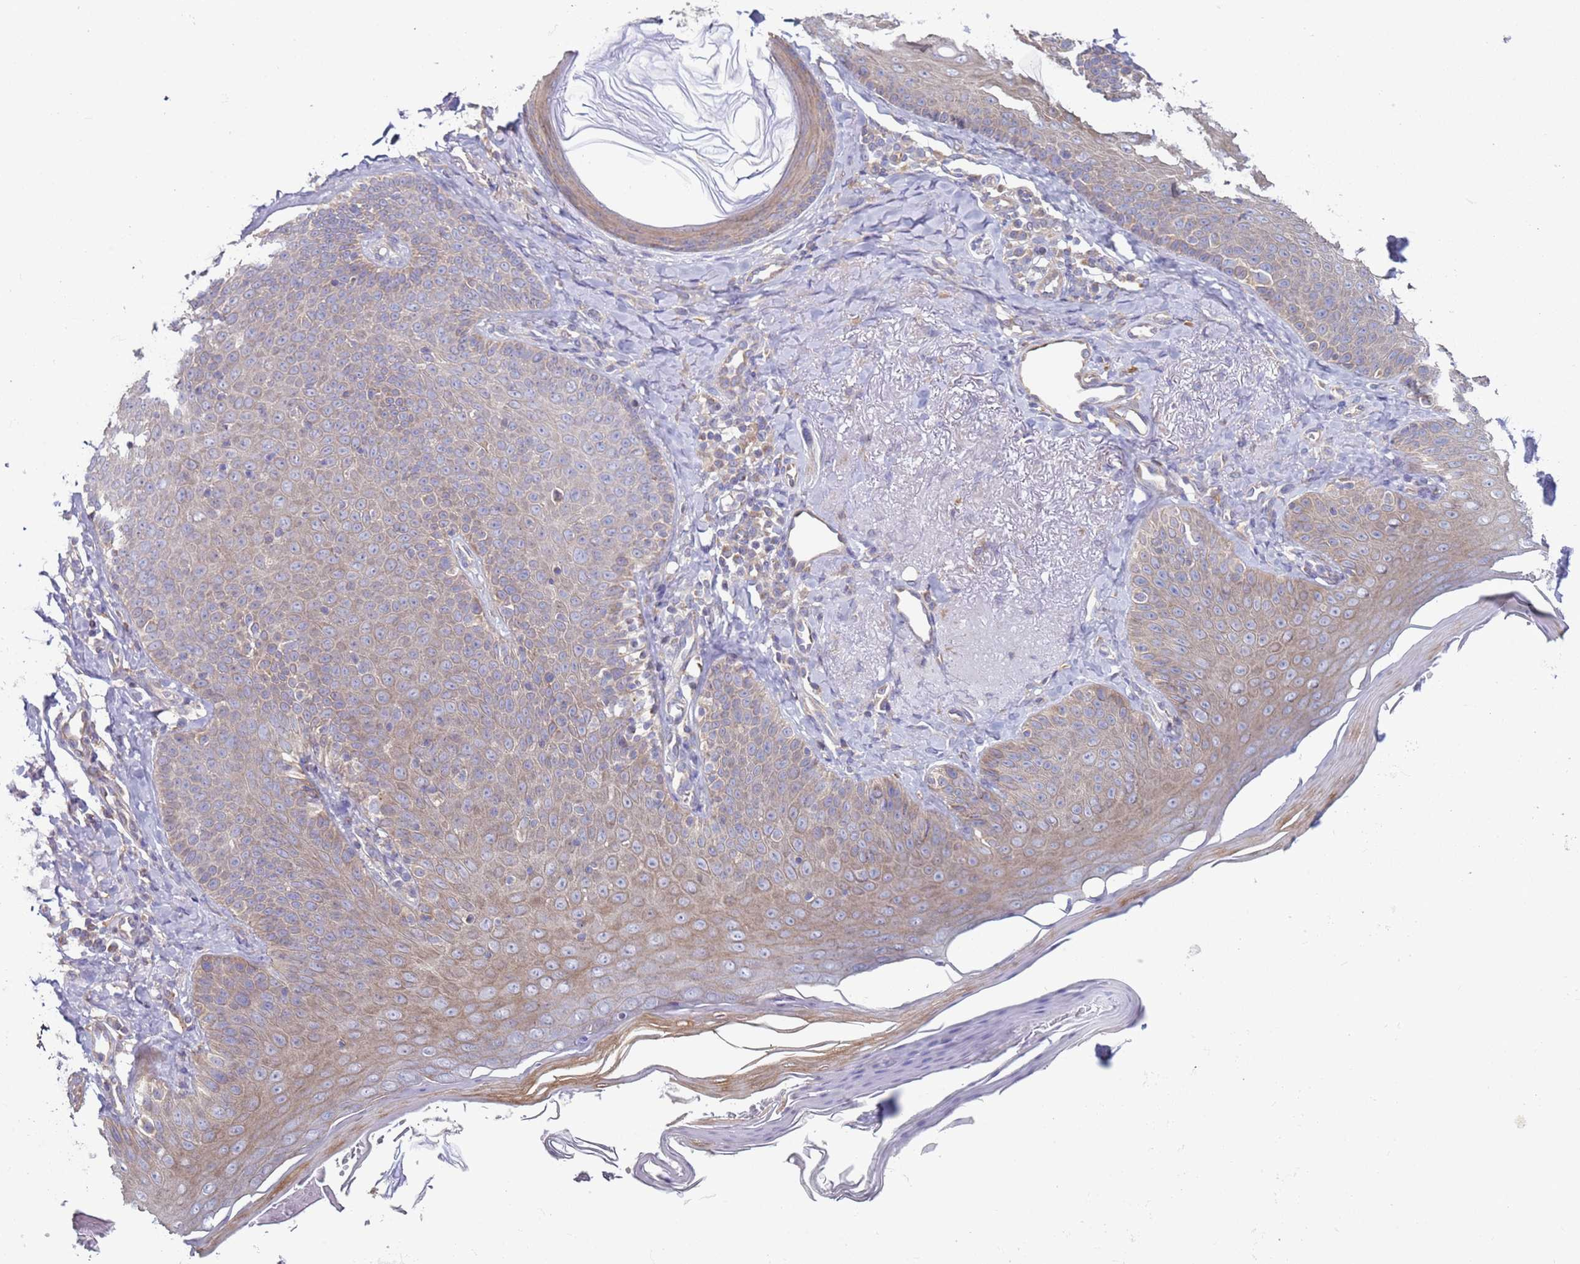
{"staining": {"intensity": "moderate", "quantity": "25%-75%", "location": "cytoplasmic/membranous"}, "tissue": "skin", "cell_type": "Fibroblasts", "image_type": "normal", "snomed": [{"axis": "morphology", "description": "Normal tissue, NOS"}, {"axis": "topography", "description": "Skin"}], "caption": "This photomicrograph shows IHC staining of unremarkable skin, with medium moderate cytoplasmic/membranous positivity in approximately 25%-75% of fibroblasts.", "gene": "DIP2B", "patient": {"sex": "male", "age": 57}}